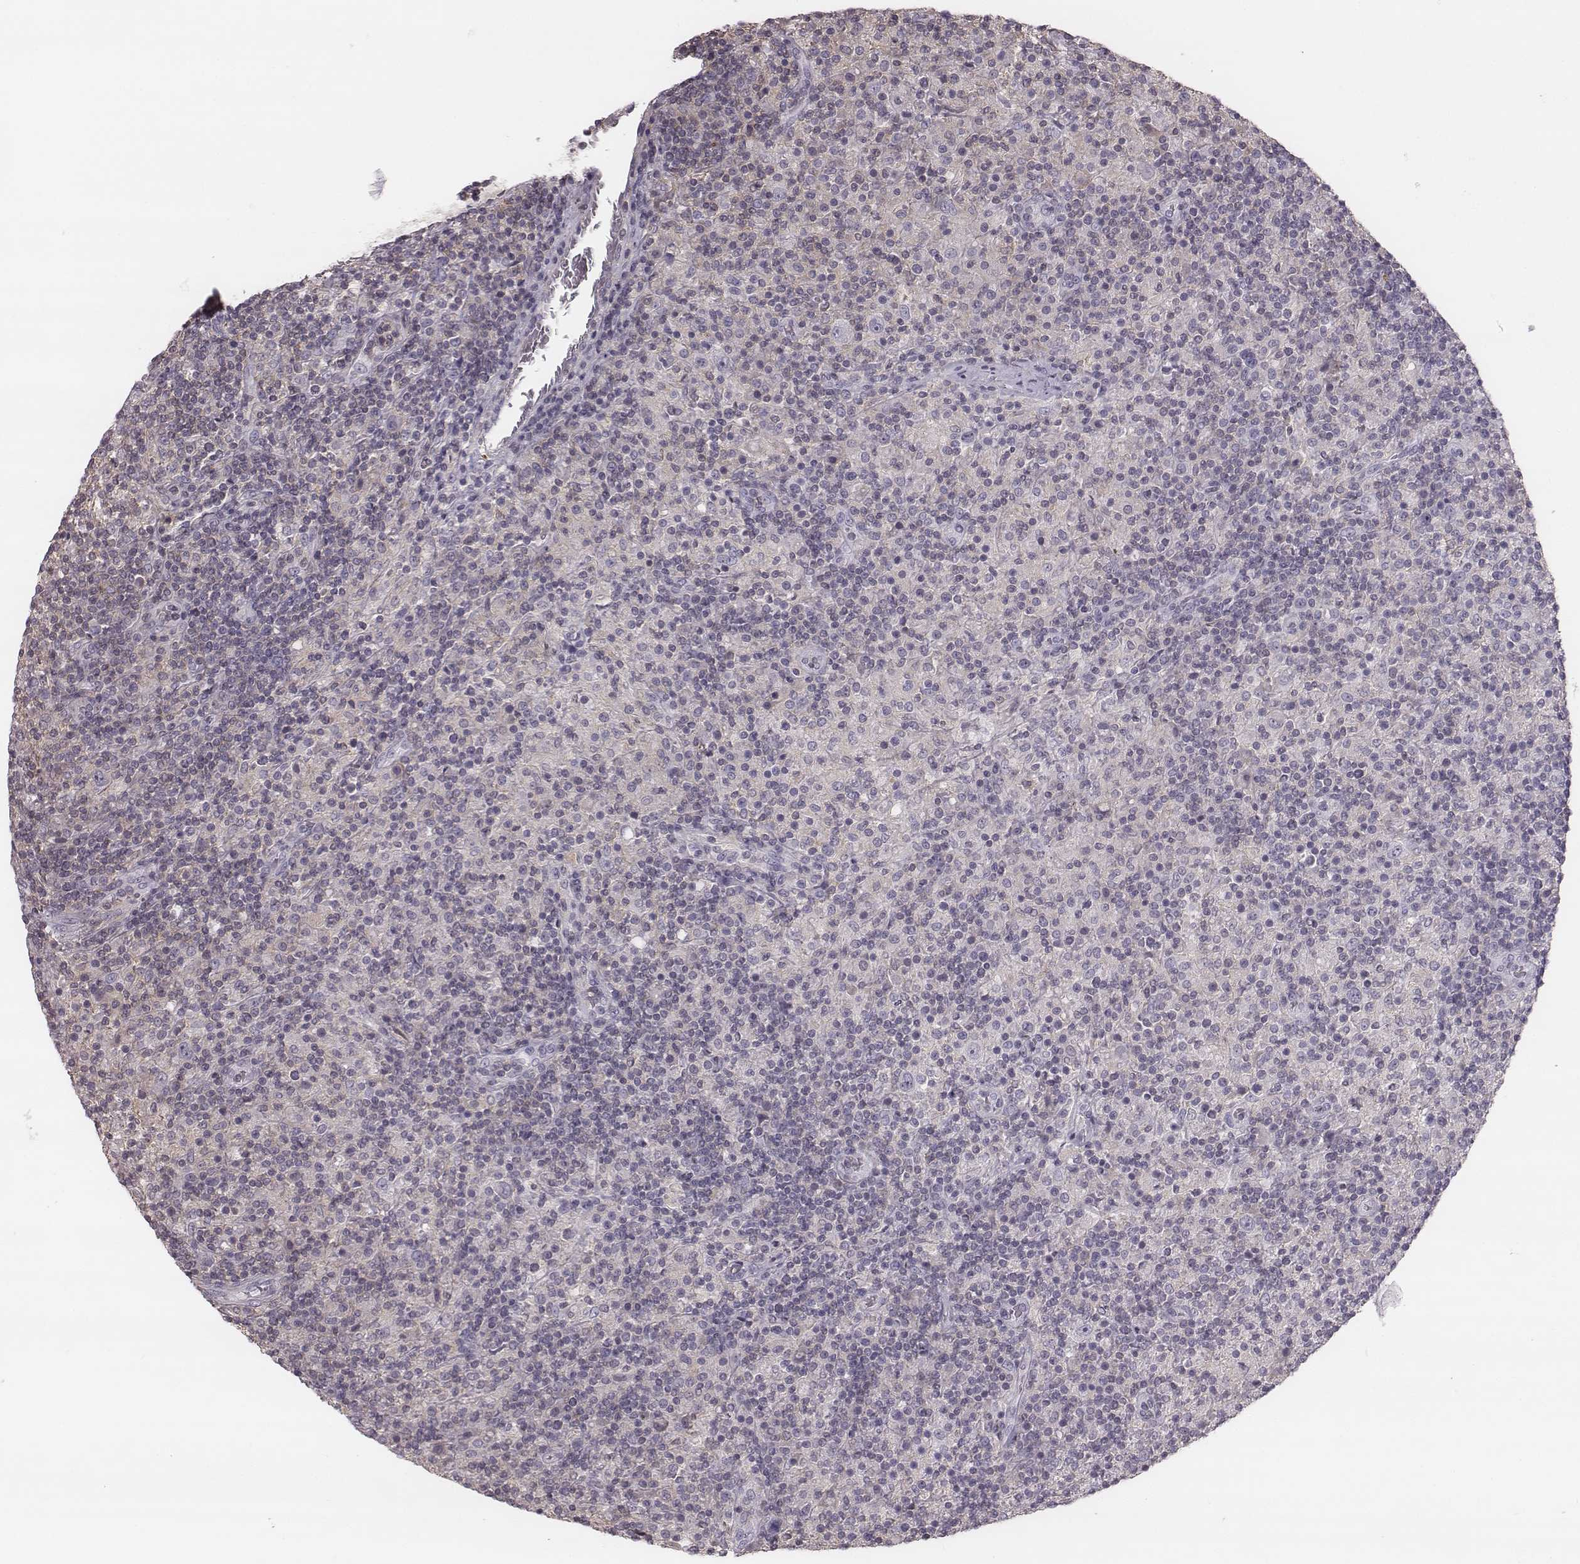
{"staining": {"intensity": "negative", "quantity": "none", "location": "none"}, "tissue": "lymphoma", "cell_type": "Tumor cells", "image_type": "cancer", "snomed": [{"axis": "morphology", "description": "Hodgkin's disease, NOS"}, {"axis": "topography", "description": "Lymph node"}], "caption": "A histopathology image of lymphoma stained for a protein reveals no brown staining in tumor cells.", "gene": "ZNF365", "patient": {"sex": "male", "age": 70}}